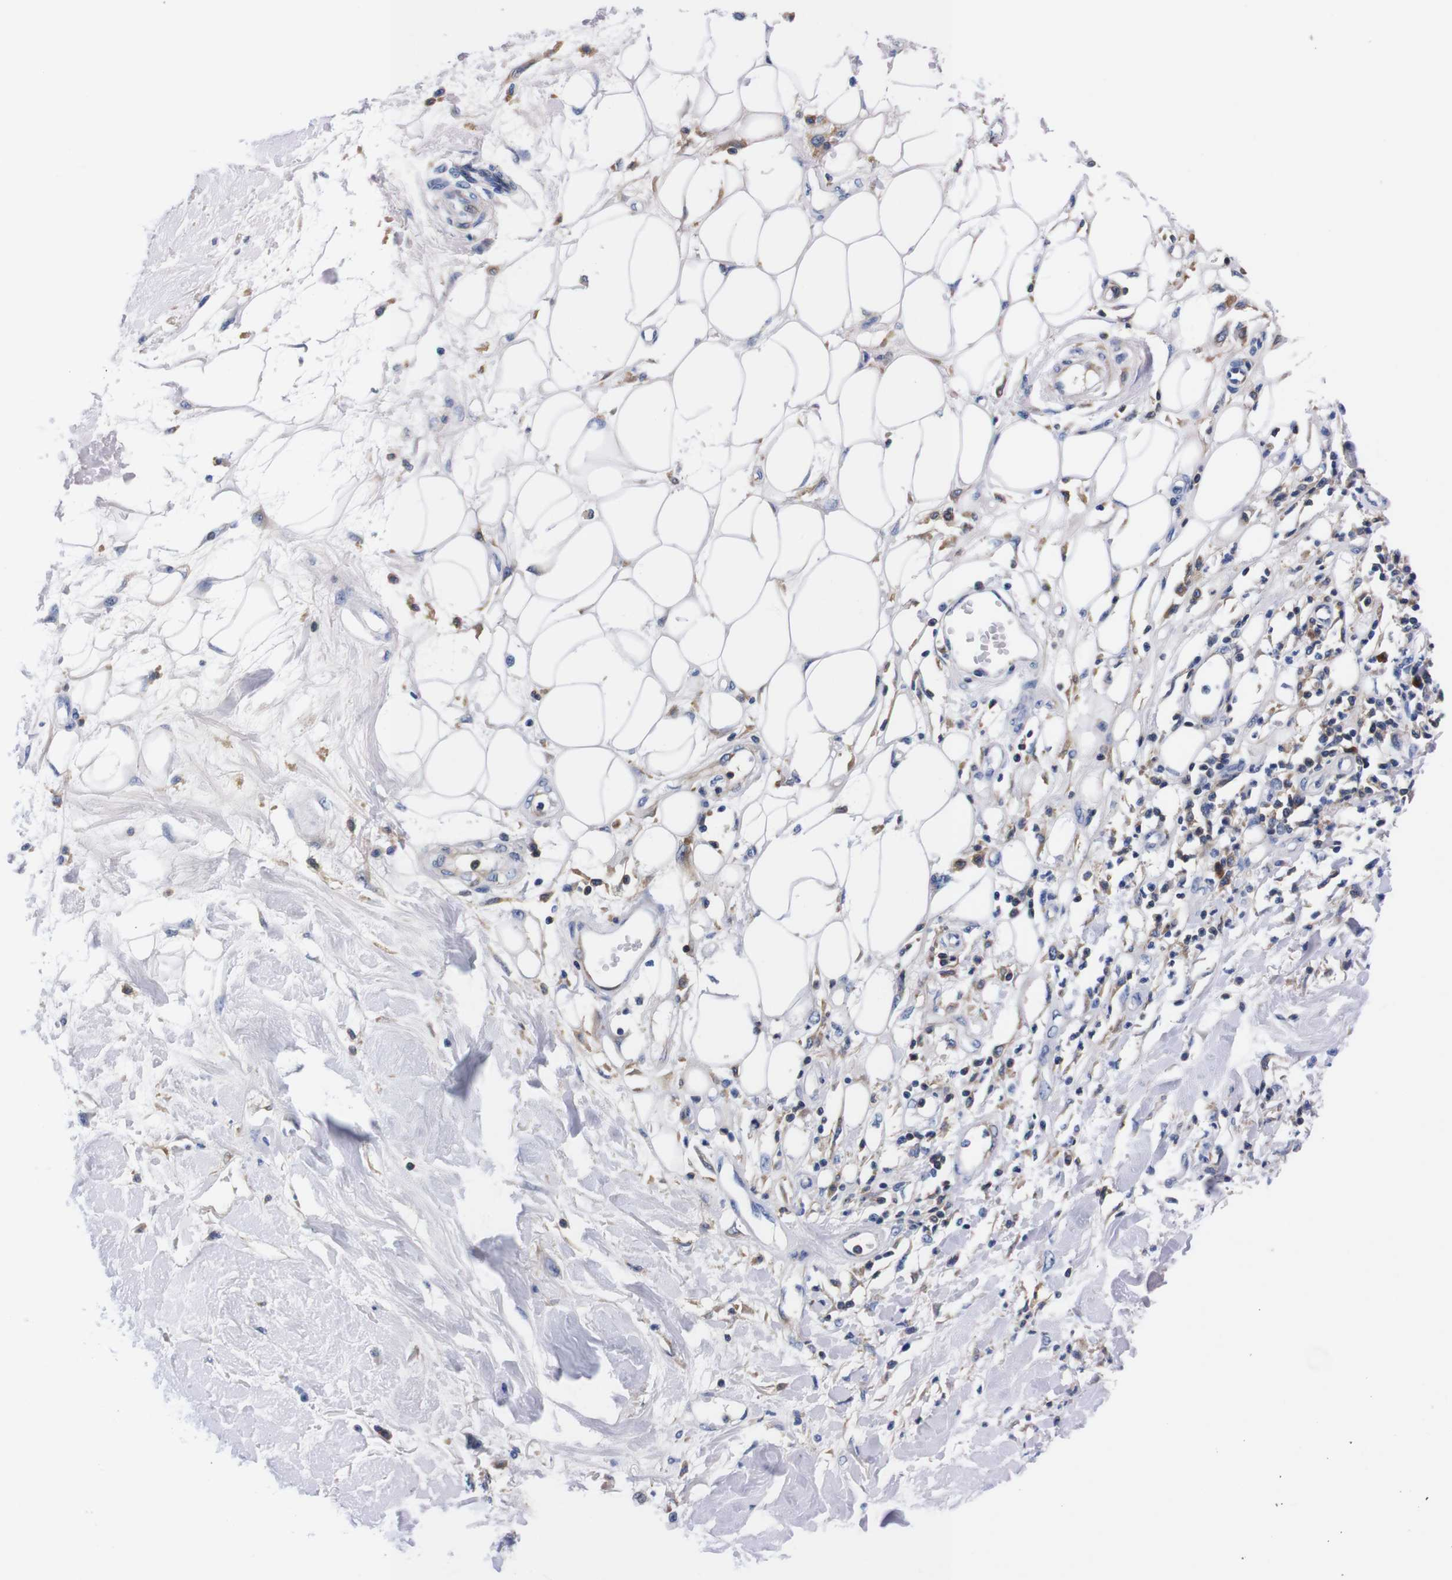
{"staining": {"intensity": "negative", "quantity": "none", "location": "none"}, "tissue": "adipose tissue", "cell_type": "Adipocytes", "image_type": "normal", "snomed": [{"axis": "morphology", "description": "Normal tissue, NOS"}, {"axis": "morphology", "description": "Squamous cell carcinoma, NOS"}, {"axis": "topography", "description": "Skin"}, {"axis": "topography", "description": "Peripheral nerve tissue"}], "caption": "Photomicrograph shows no protein expression in adipocytes of unremarkable adipose tissue.", "gene": "FAM210A", "patient": {"sex": "male", "age": 83}}